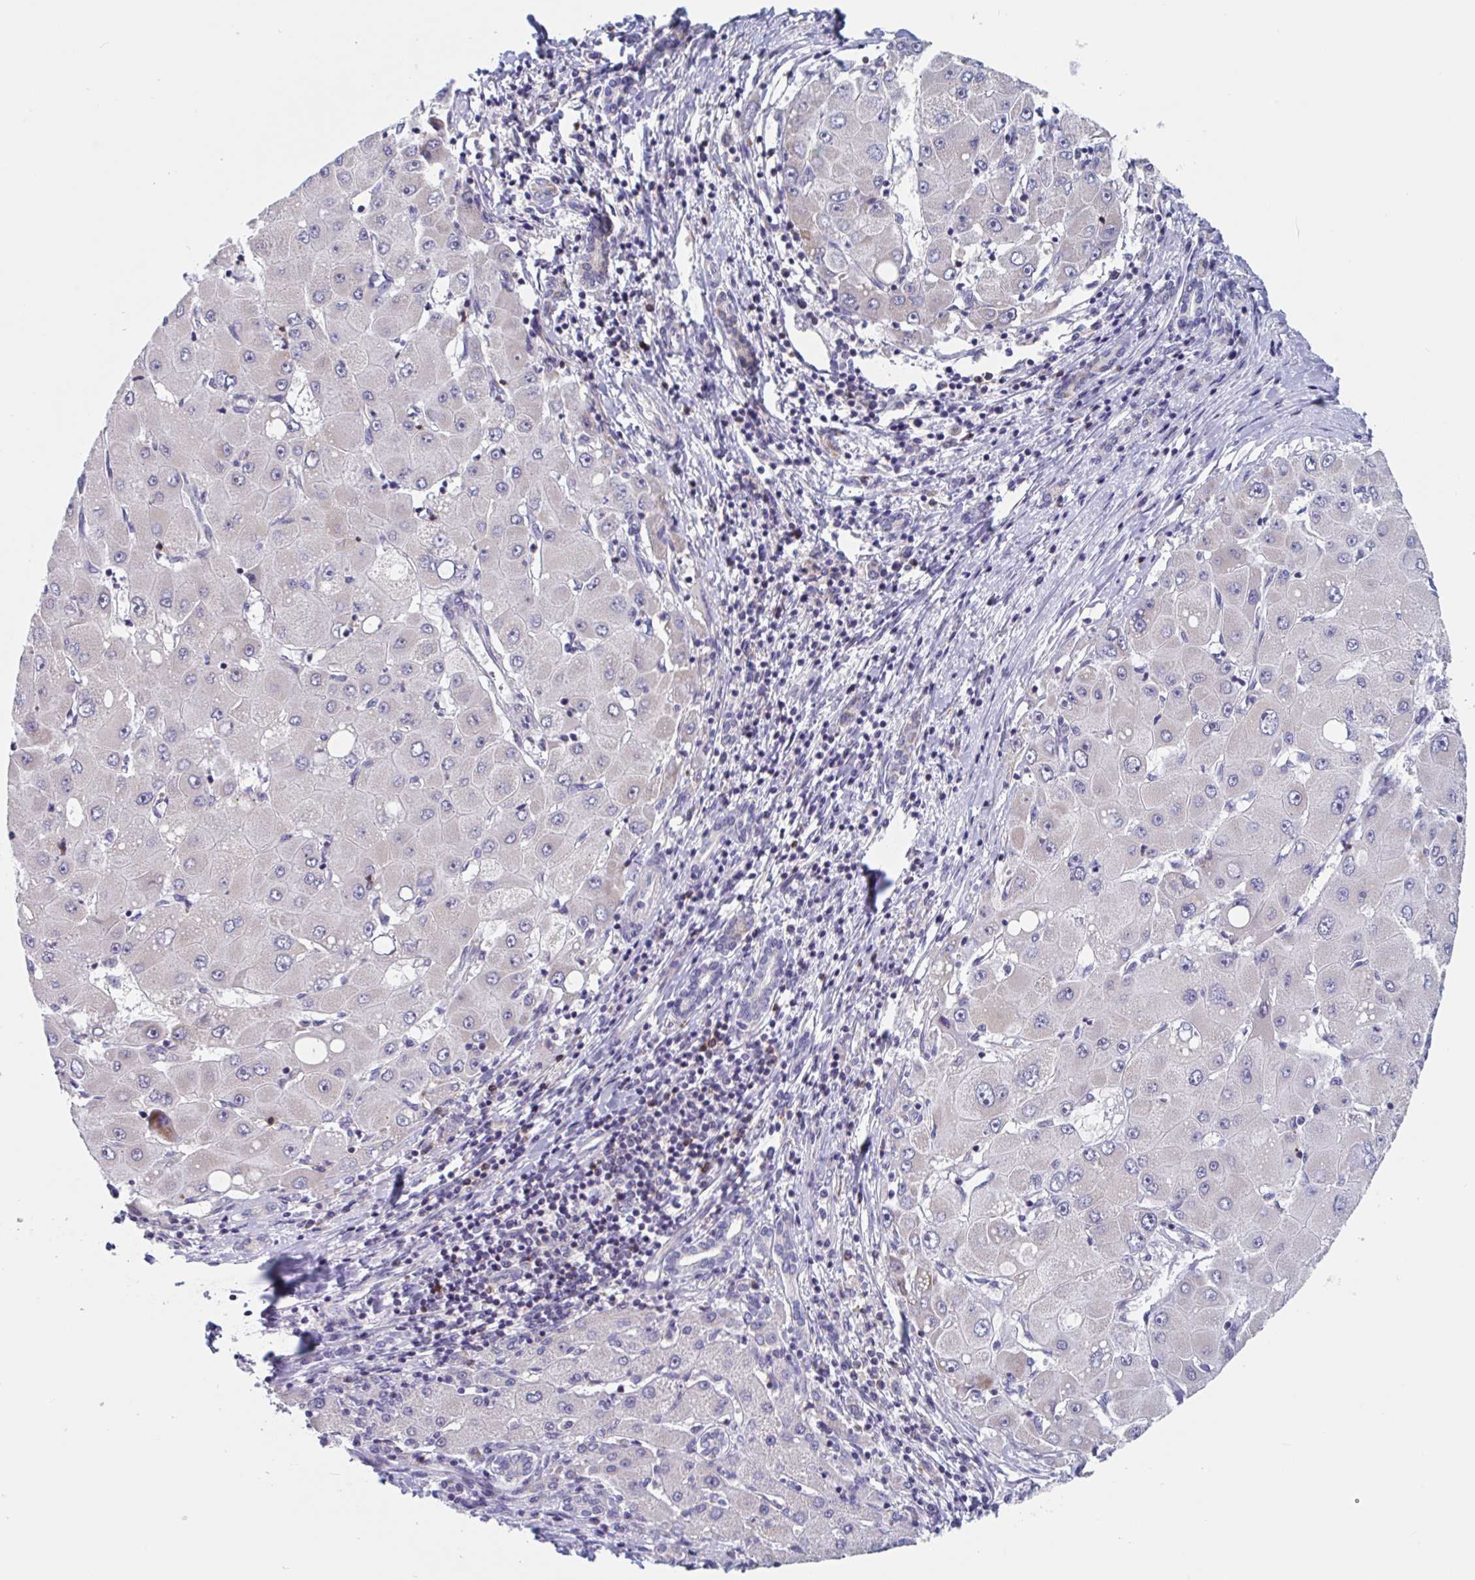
{"staining": {"intensity": "moderate", "quantity": "25%-75%", "location": "cytoplasmic/membranous"}, "tissue": "liver cancer", "cell_type": "Tumor cells", "image_type": "cancer", "snomed": [{"axis": "morphology", "description": "Carcinoma, Hepatocellular, NOS"}, {"axis": "topography", "description": "Liver"}], "caption": "Protein expression analysis of hepatocellular carcinoma (liver) demonstrates moderate cytoplasmic/membranous staining in approximately 25%-75% of tumor cells.", "gene": "MRPL53", "patient": {"sex": "male", "age": 40}}